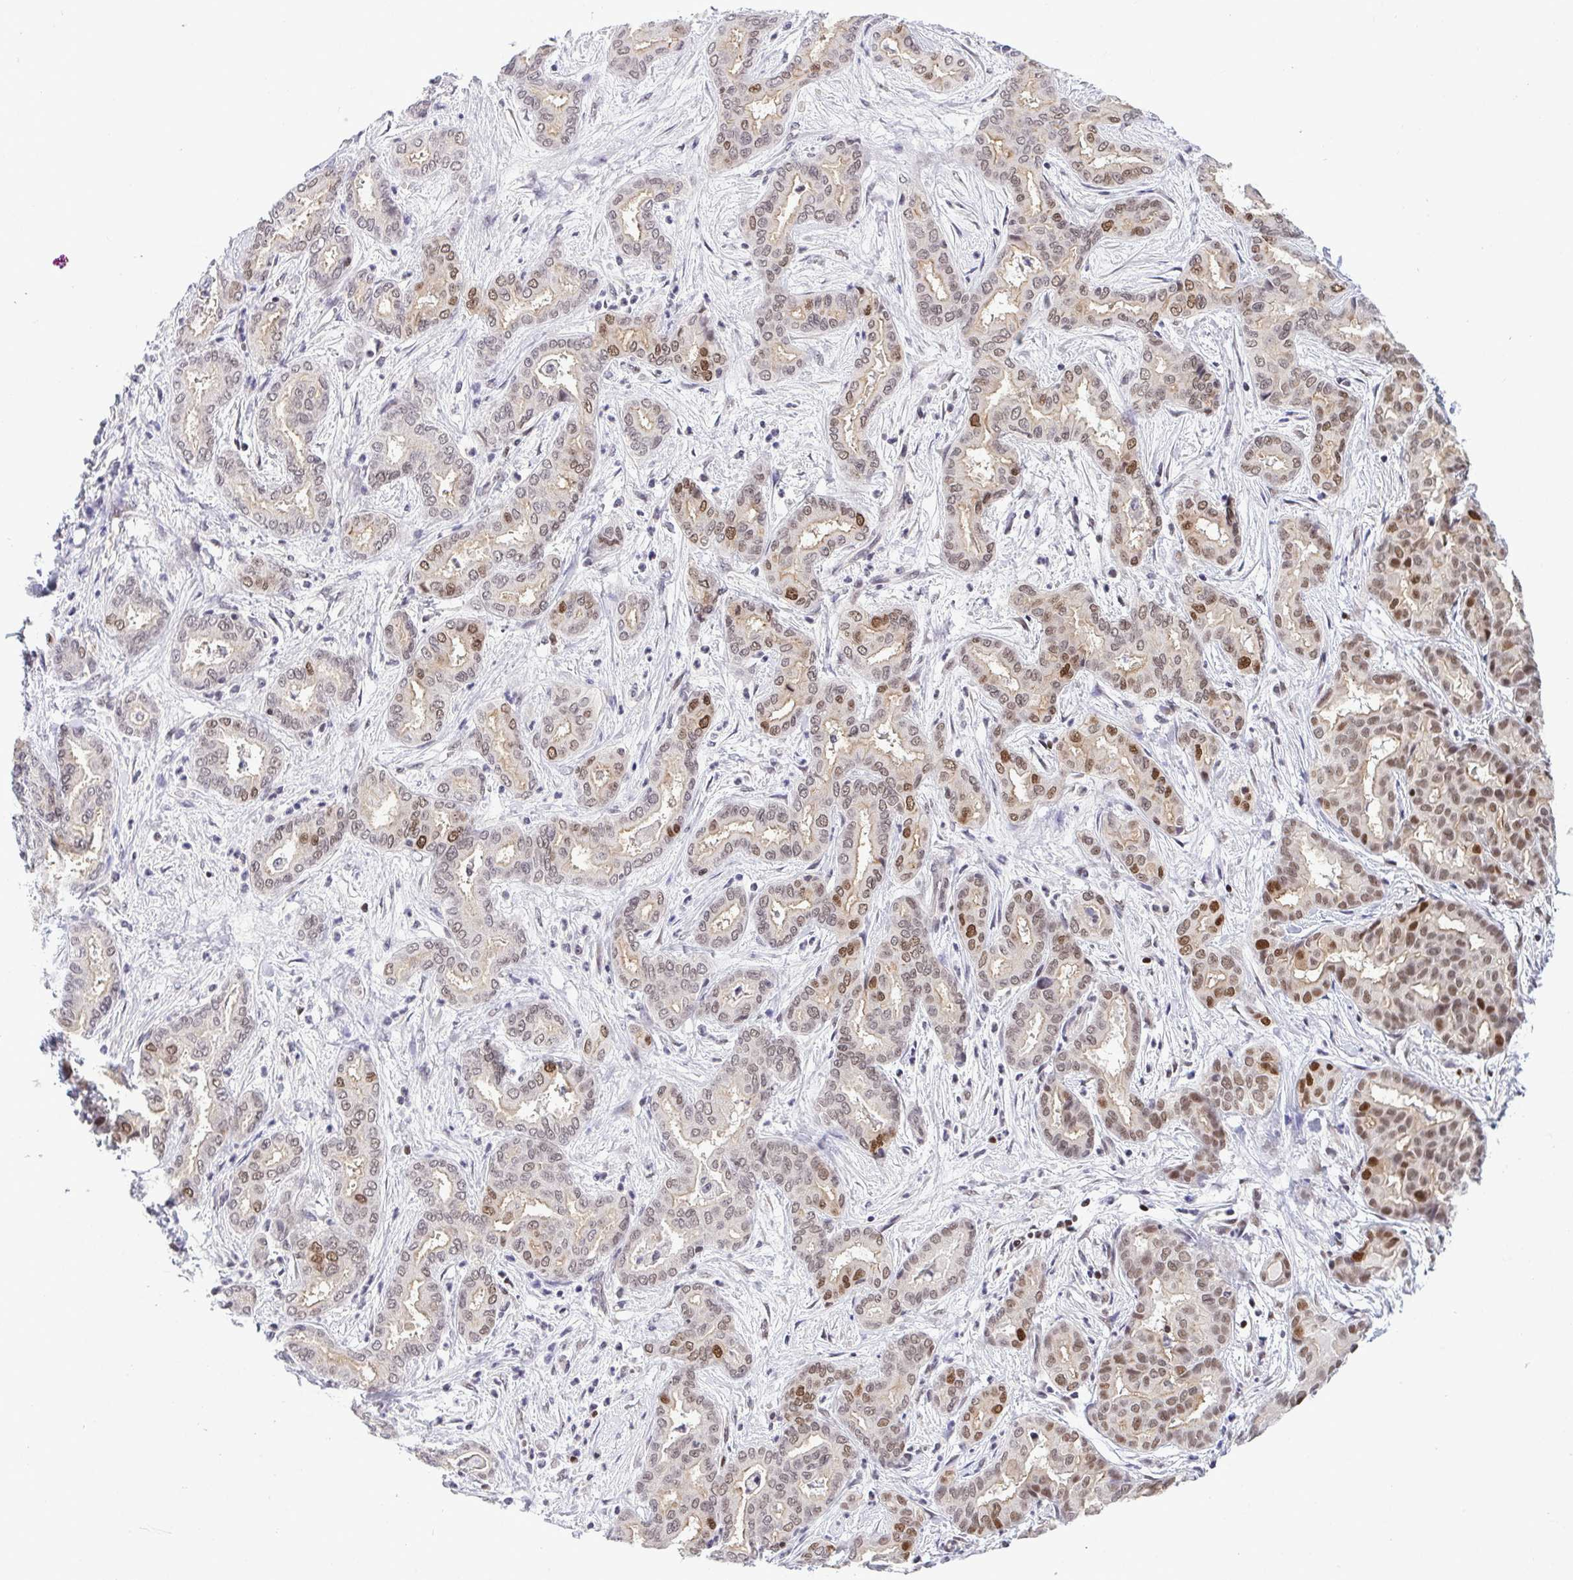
{"staining": {"intensity": "moderate", "quantity": "<25%", "location": "cytoplasmic/membranous,nuclear"}, "tissue": "liver cancer", "cell_type": "Tumor cells", "image_type": "cancer", "snomed": [{"axis": "morphology", "description": "Cholangiocarcinoma"}, {"axis": "topography", "description": "Liver"}], "caption": "Protein expression analysis of human cholangiocarcinoma (liver) reveals moderate cytoplasmic/membranous and nuclear staining in about <25% of tumor cells.", "gene": "RFC4", "patient": {"sex": "female", "age": 64}}